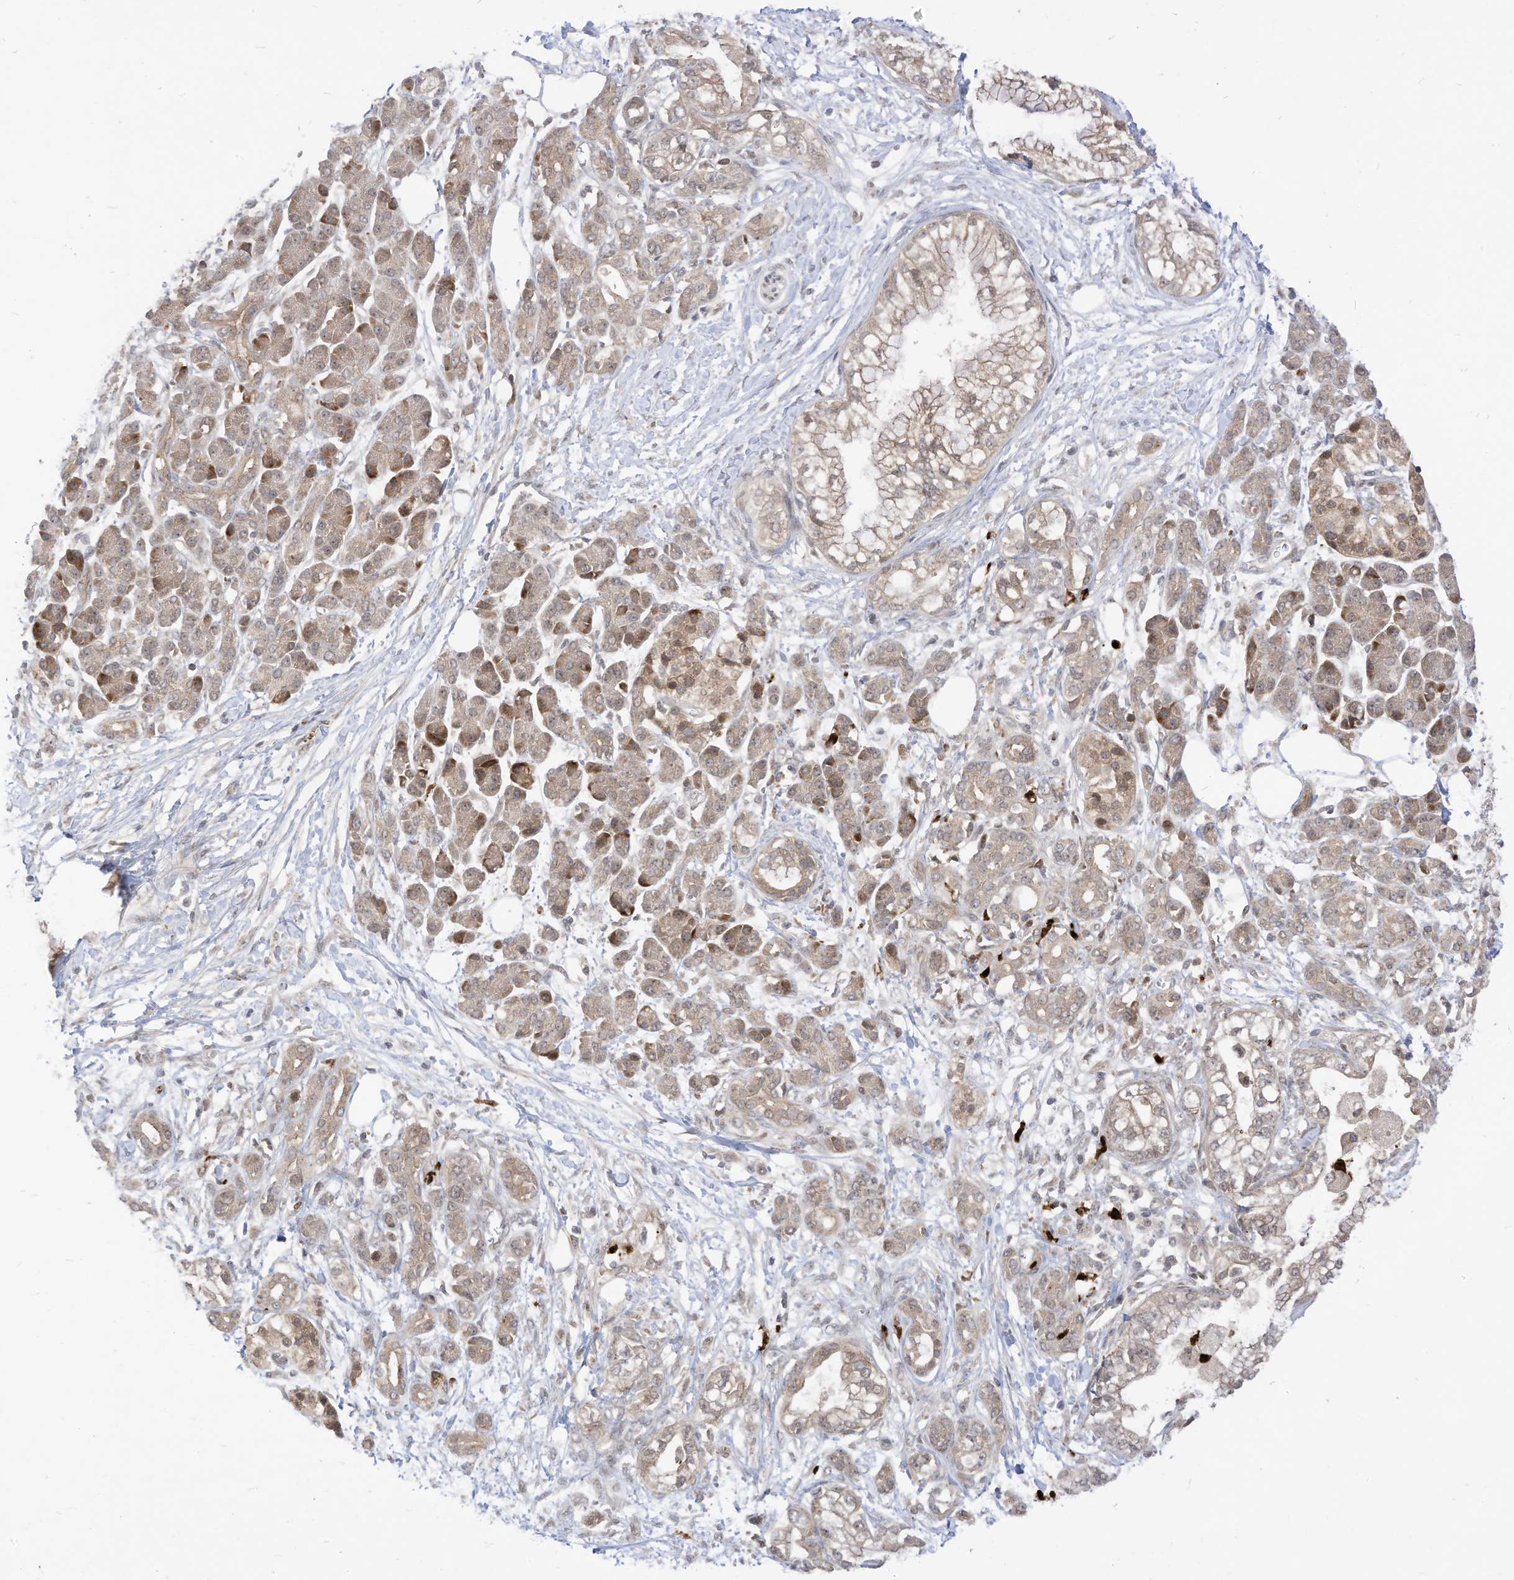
{"staining": {"intensity": "moderate", "quantity": "<25%", "location": "cytoplasmic/membranous"}, "tissue": "pancreatic cancer", "cell_type": "Tumor cells", "image_type": "cancer", "snomed": [{"axis": "morphology", "description": "Adenocarcinoma, NOS"}, {"axis": "topography", "description": "Pancreas"}], "caption": "This photomicrograph exhibits IHC staining of human pancreatic adenocarcinoma, with low moderate cytoplasmic/membranous expression in about <25% of tumor cells.", "gene": "CNKSR1", "patient": {"sex": "male", "age": 68}}